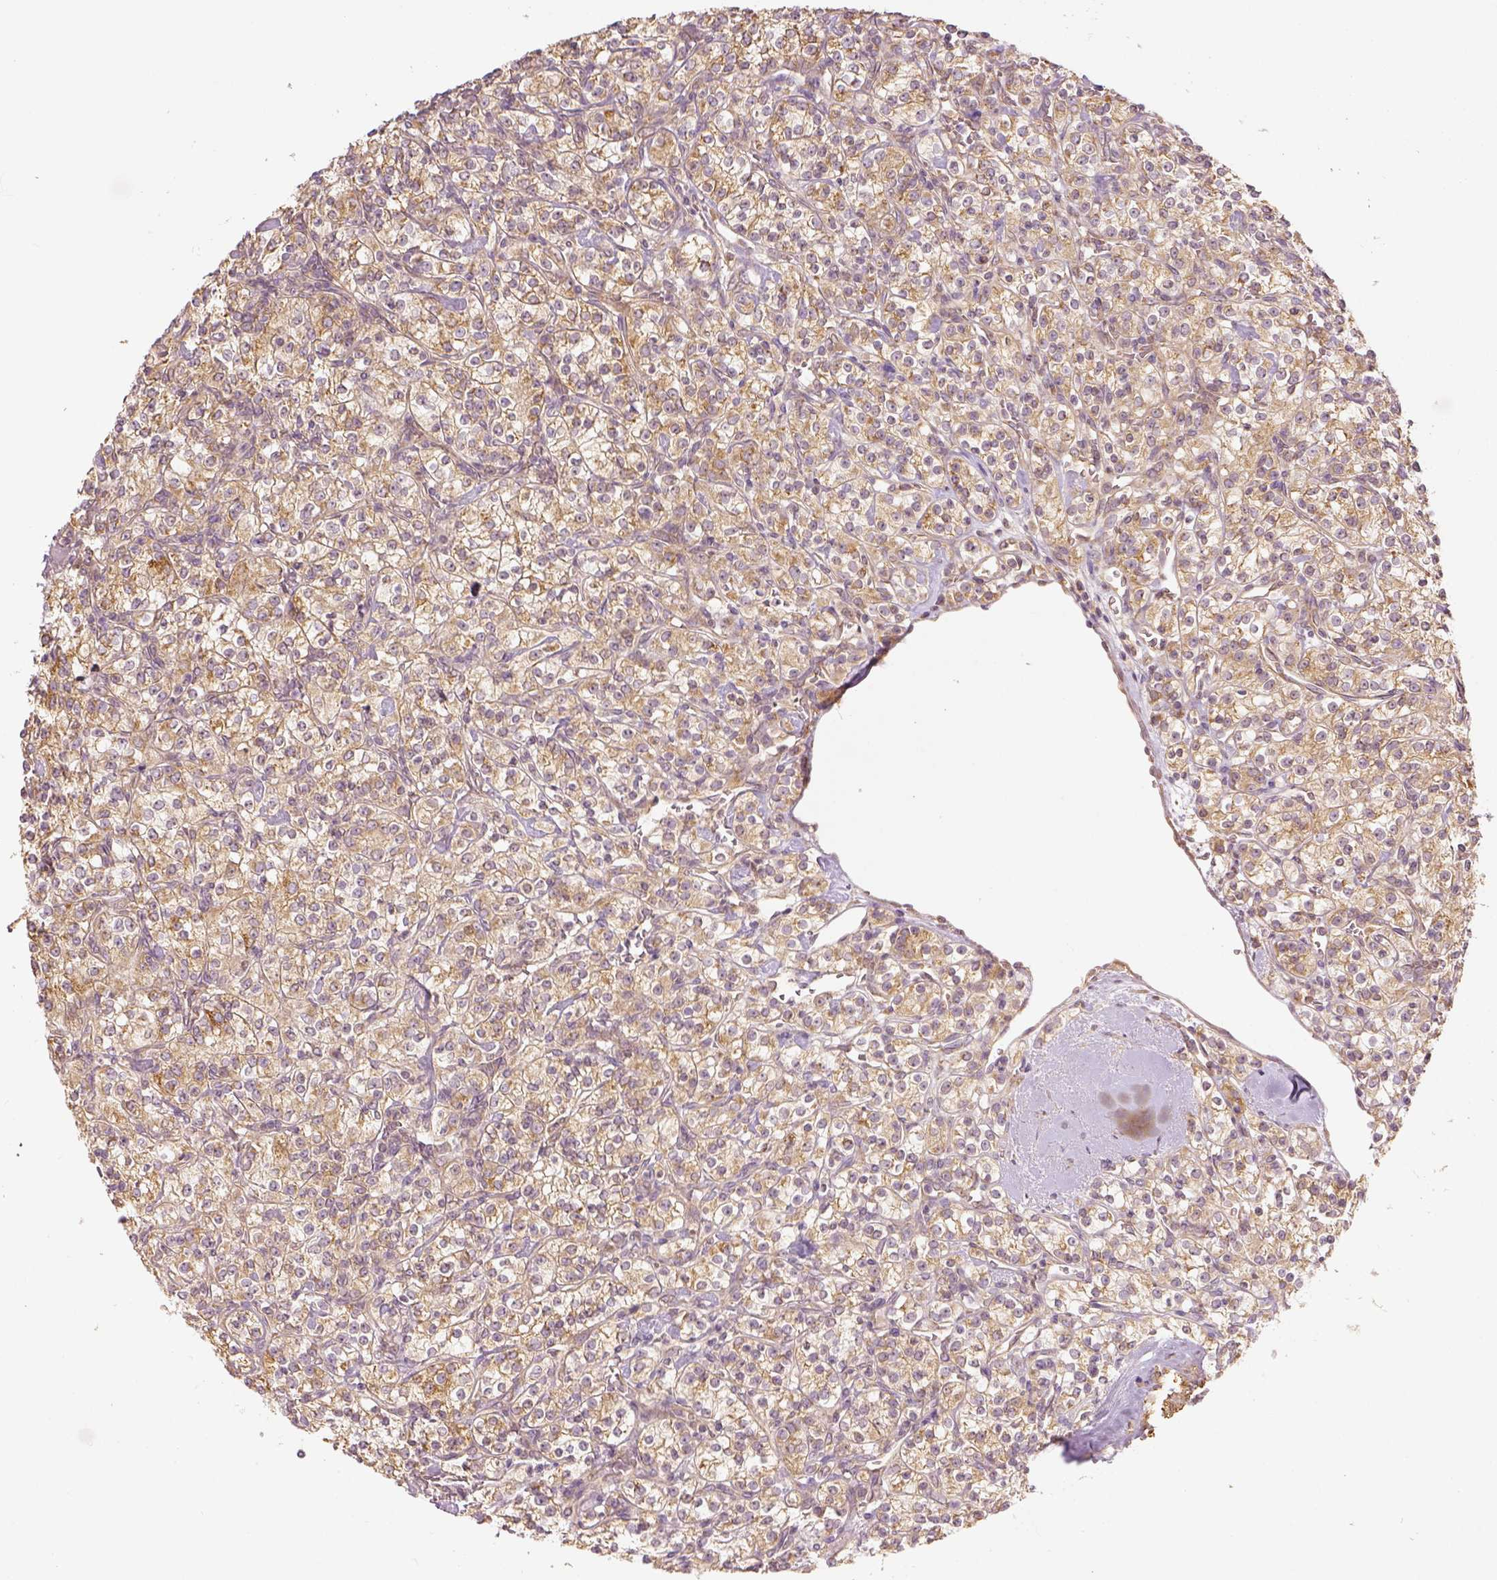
{"staining": {"intensity": "moderate", "quantity": ">75%", "location": "cytoplasmic/membranous"}, "tissue": "renal cancer", "cell_type": "Tumor cells", "image_type": "cancer", "snomed": [{"axis": "morphology", "description": "Adenocarcinoma, NOS"}, {"axis": "topography", "description": "Kidney"}], "caption": "Immunohistochemical staining of human renal adenocarcinoma reveals medium levels of moderate cytoplasmic/membranous positivity in about >75% of tumor cells.", "gene": "PAIP1", "patient": {"sex": "male", "age": 77}}